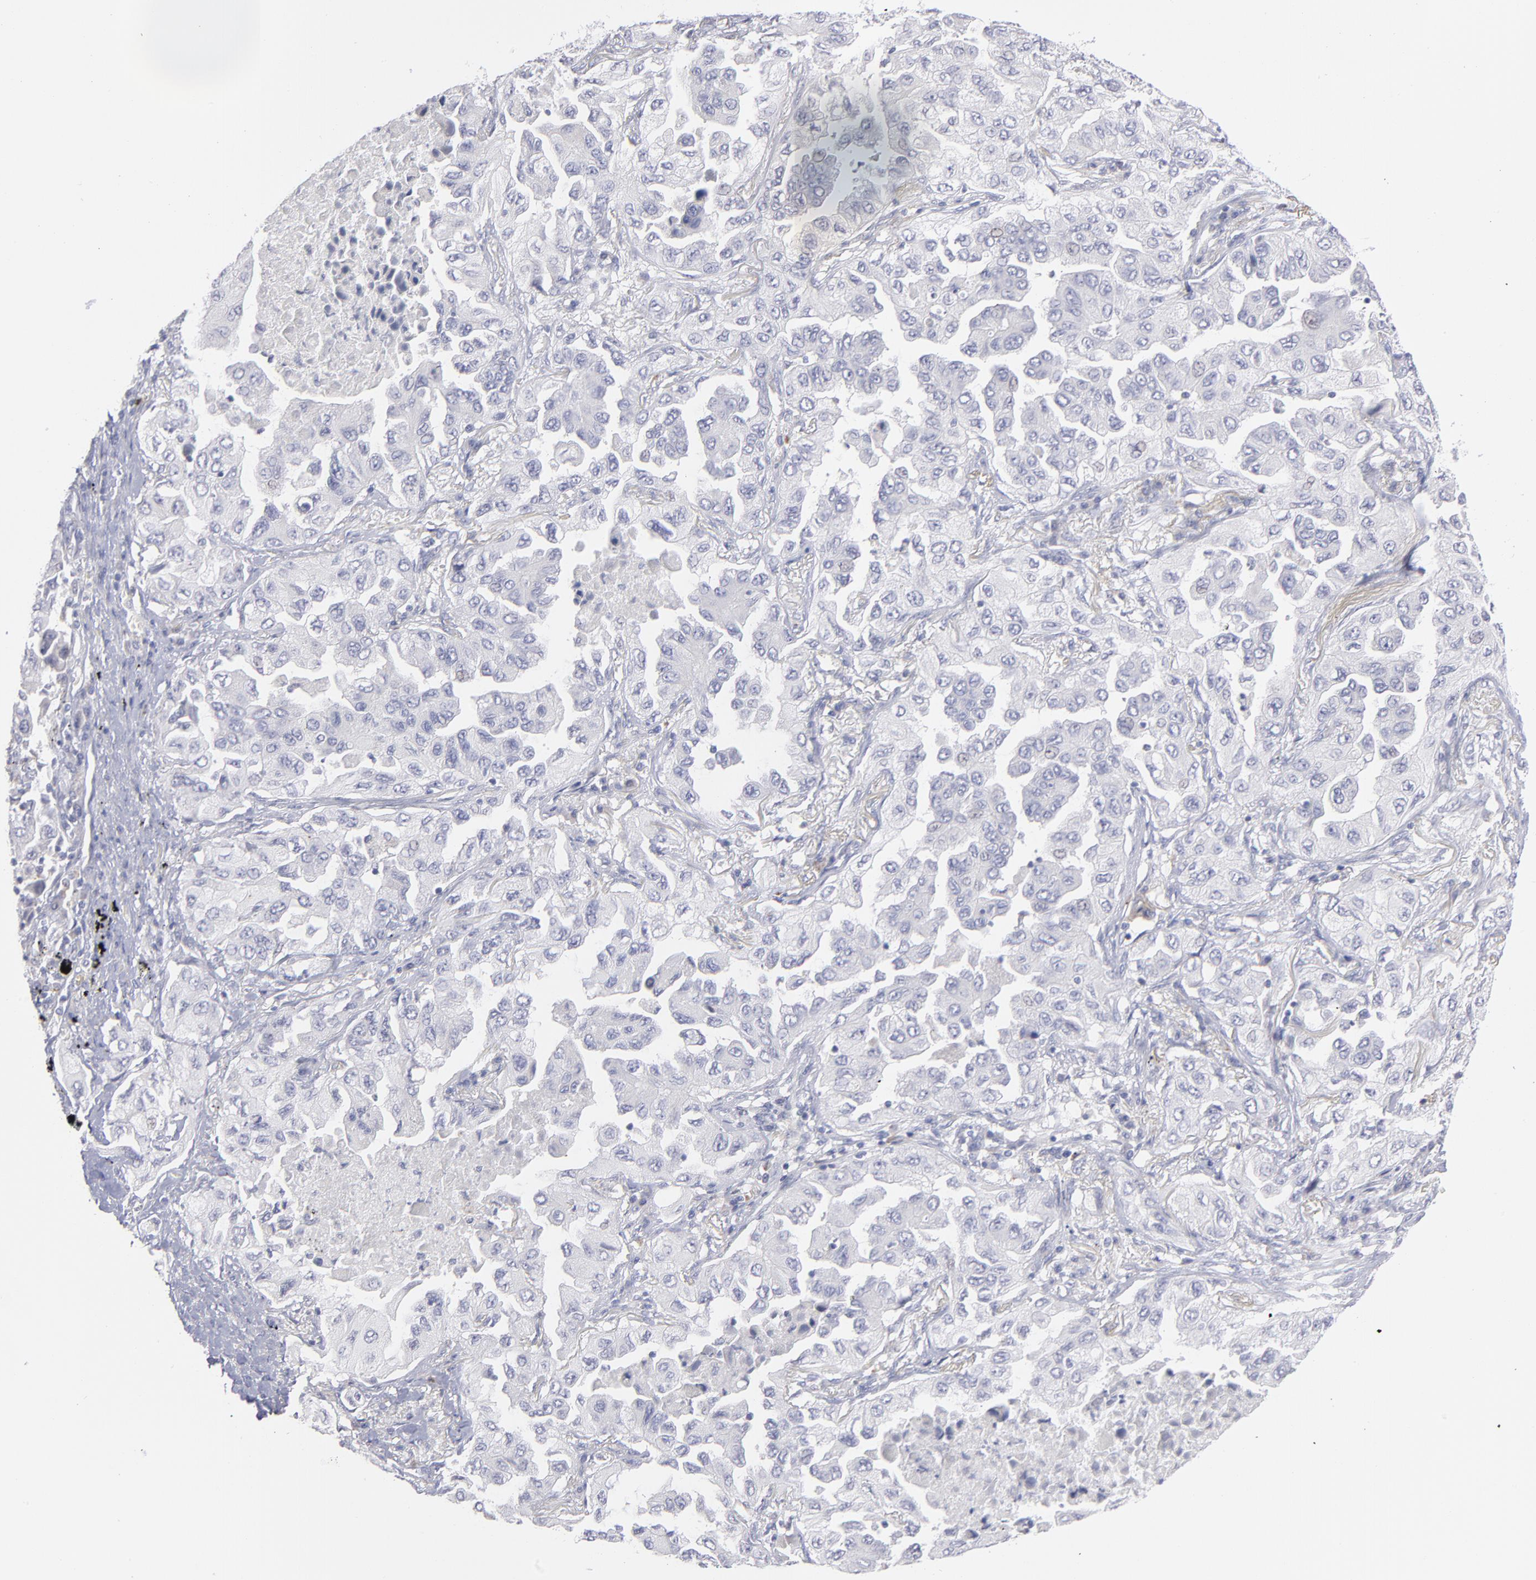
{"staining": {"intensity": "negative", "quantity": "none", "location": "none"}, "tissue": "lung cancer", "cell_type": "Tumor cells", "image_type": "cancer", "snomed": [{"axis": "morphology", "description": "Adenocarcinoma, NOS"}, {"axis": "topography", "description": "Lung"}], "caption": "An image of lung cancer (adenocarcinoma) stained for a protein shows no brown staining in tumor cells. Brightfield microscopy of immunohistochemistry (IHC) stained with DAB (brown) and hematoxylin (blue), captured at high magnification.", "gene": "MTHFD2", "patient": {"sex": "female", "age": 65}}